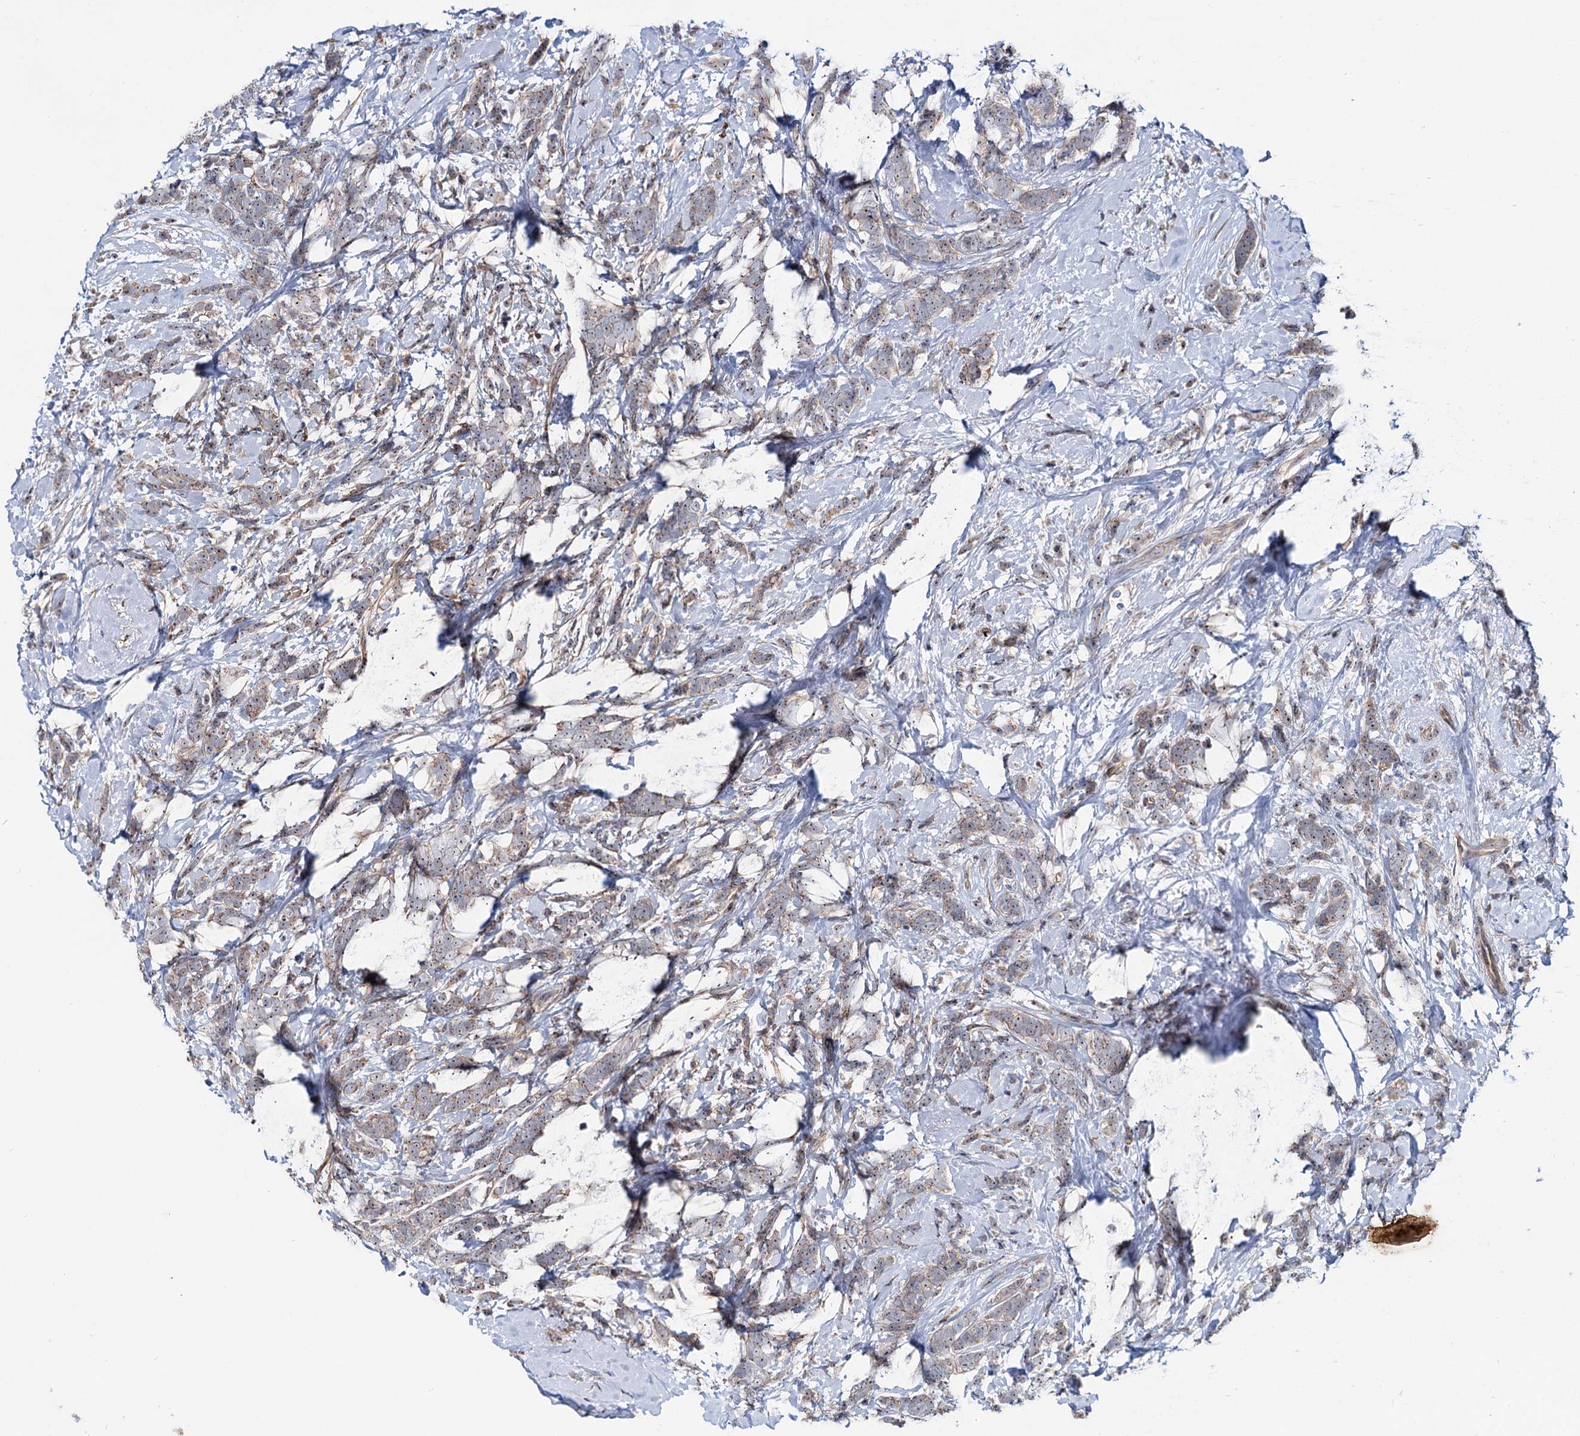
{"staining": {"intensity": "weak", "quantity": ">75%", "location": "cytoplasmic/membranous,nuclear"}, "tissue": "breast cancer", "cell_type": "Tumor cells", "image_type": "cancer", "snomed": [{"axis": "morphology", "description": "Lobular carcinoma"}, {"axis": "topography", "description": "Breast"}], "caption": "A micrograph of human lobular carcinoma (breast) stained for a protein exhibits weak cytoplasmic/membranous and nuclear brown staining in tumor cells.", "gene": "PTDSS2", "patient": {"sex": "female", "age": 58}}